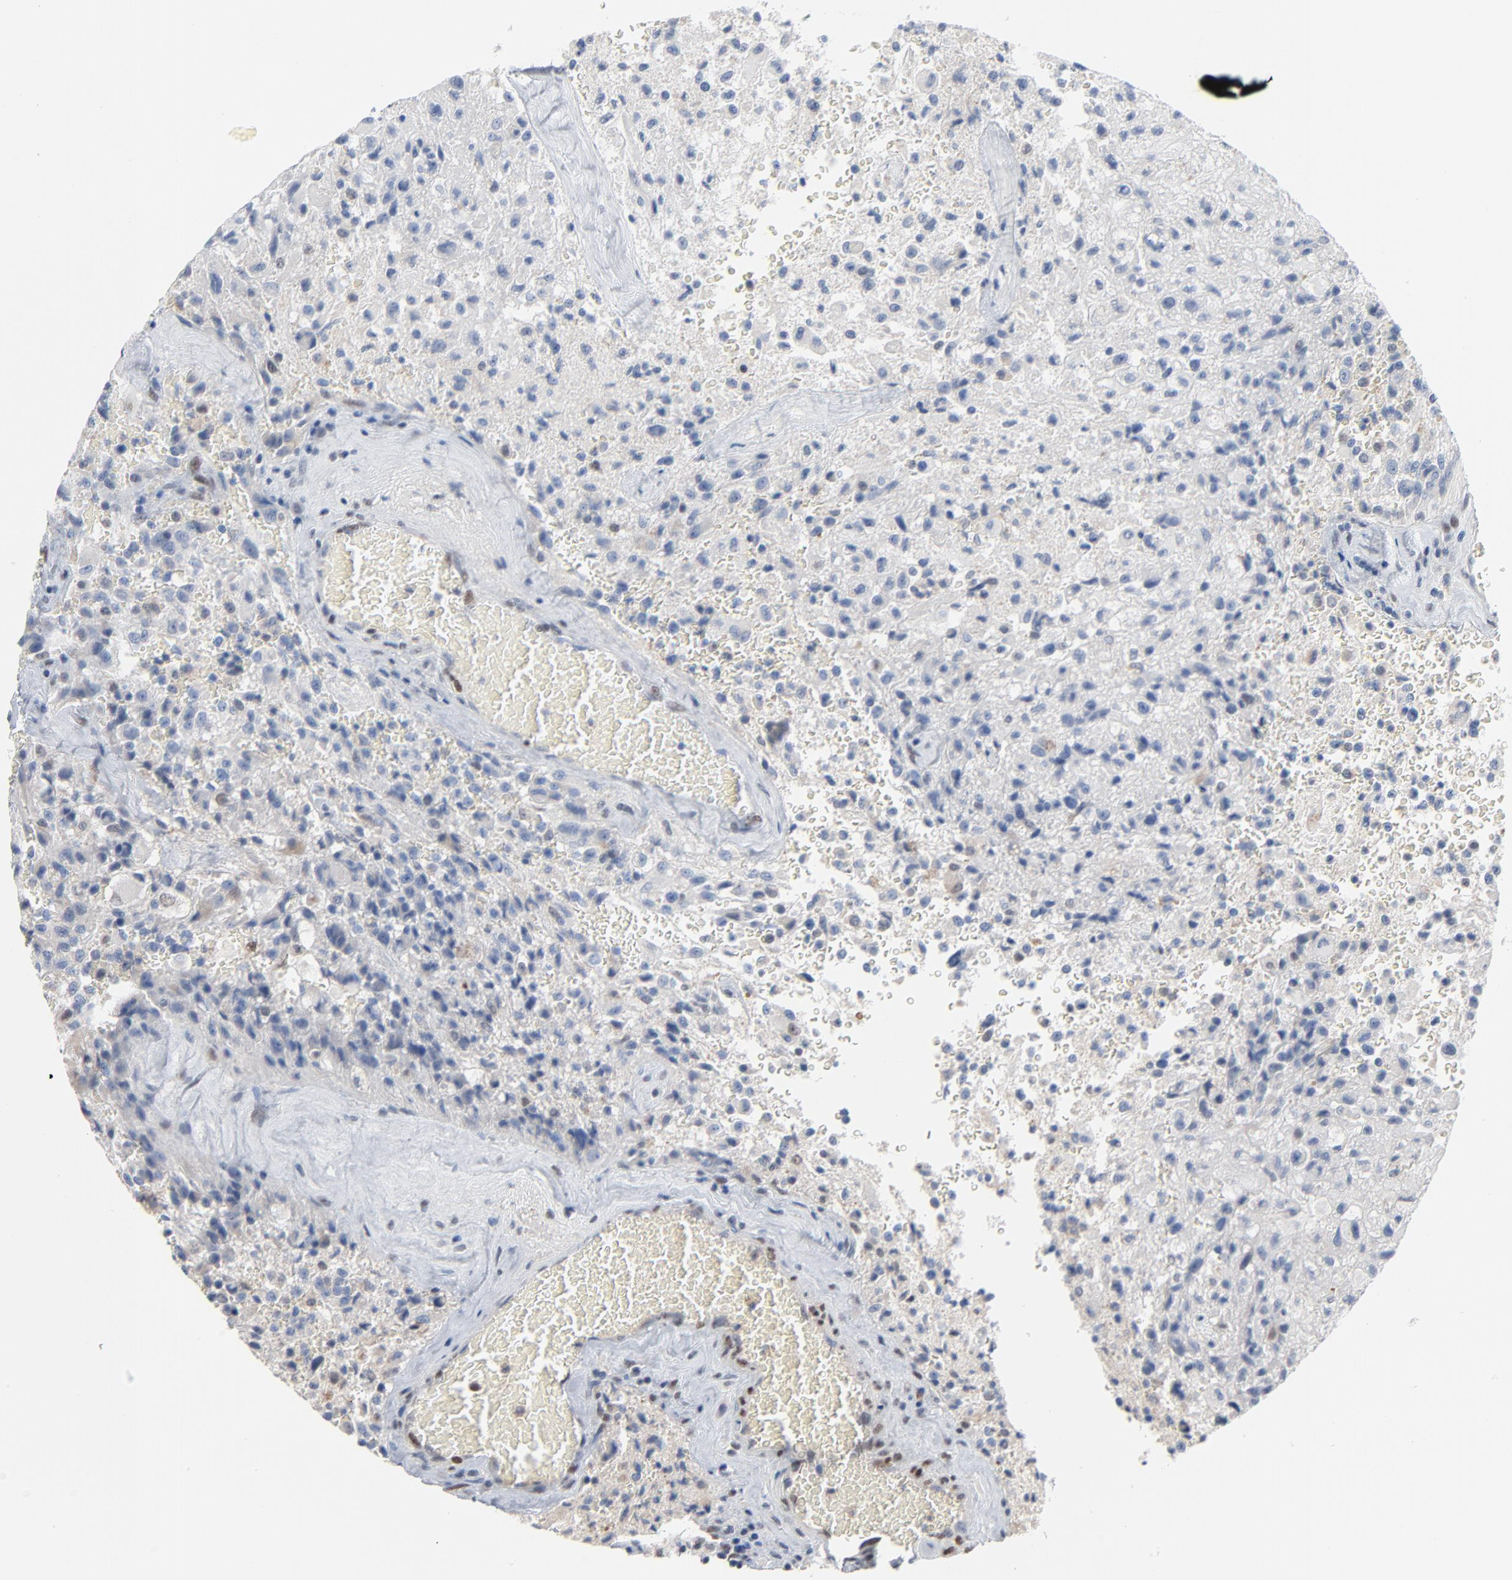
{"staining": {"intensity": "negative", "quantity": "none", "location": "none"}, "tissue": "glioma", "cell_type": "Tumor cells", "image_type": "cancer", "snomed": [{"axis": "morphology", "description": "Normal tissue, NOS"}, {"axis": "morphology", "description": "Glioma, malignant, High grade"}, {"axis": "topography", "description": "Cerebral cortex"}], "caption": "The image shows no significant staining in tumor cells of glioma. The staining is performed using DAB brown chromogen with nuclei counter-stained in using hematoxylin.", "gene": "FOXP1", "patient": {"sex": "male", "age": 56}}